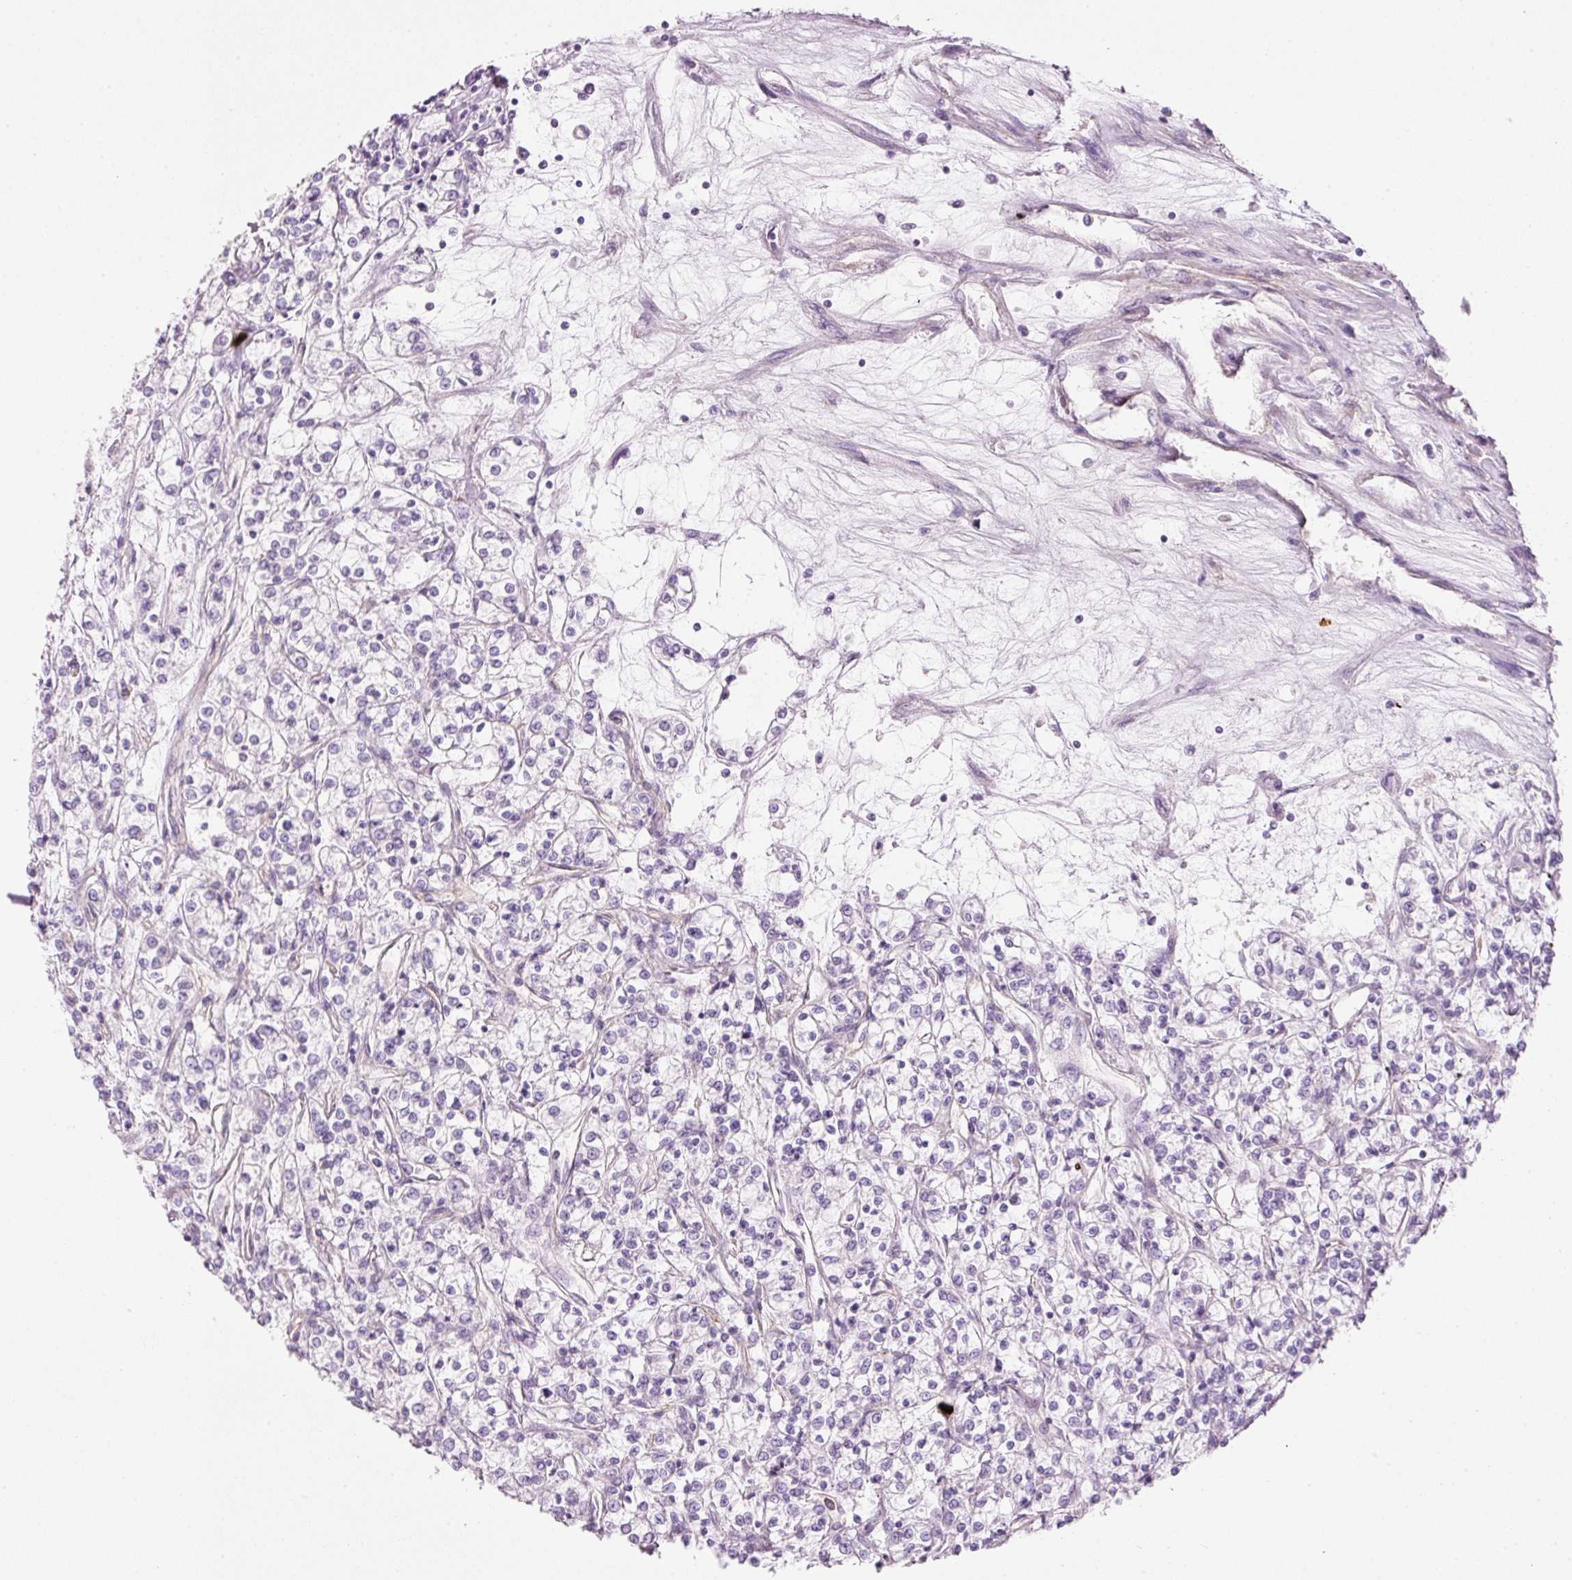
{"staining": {"intensity": "negative", "quantity": "none", "location": "none"}, "tissue": "renal cancer", "cell_type": "Tumor cells", "image_type": "cancer", "snomed": [{"axis": "morphology", "description": "Adenocarcinoma, NOS"}, {"axis": "topography", "description": "Kidney"}], "caption": "Tumor cells are negative for protein expression in human renal cancer (adenocarcinoma).", "gene": "MAP3K3", "patient": {"sex": "female", "age": 59}}